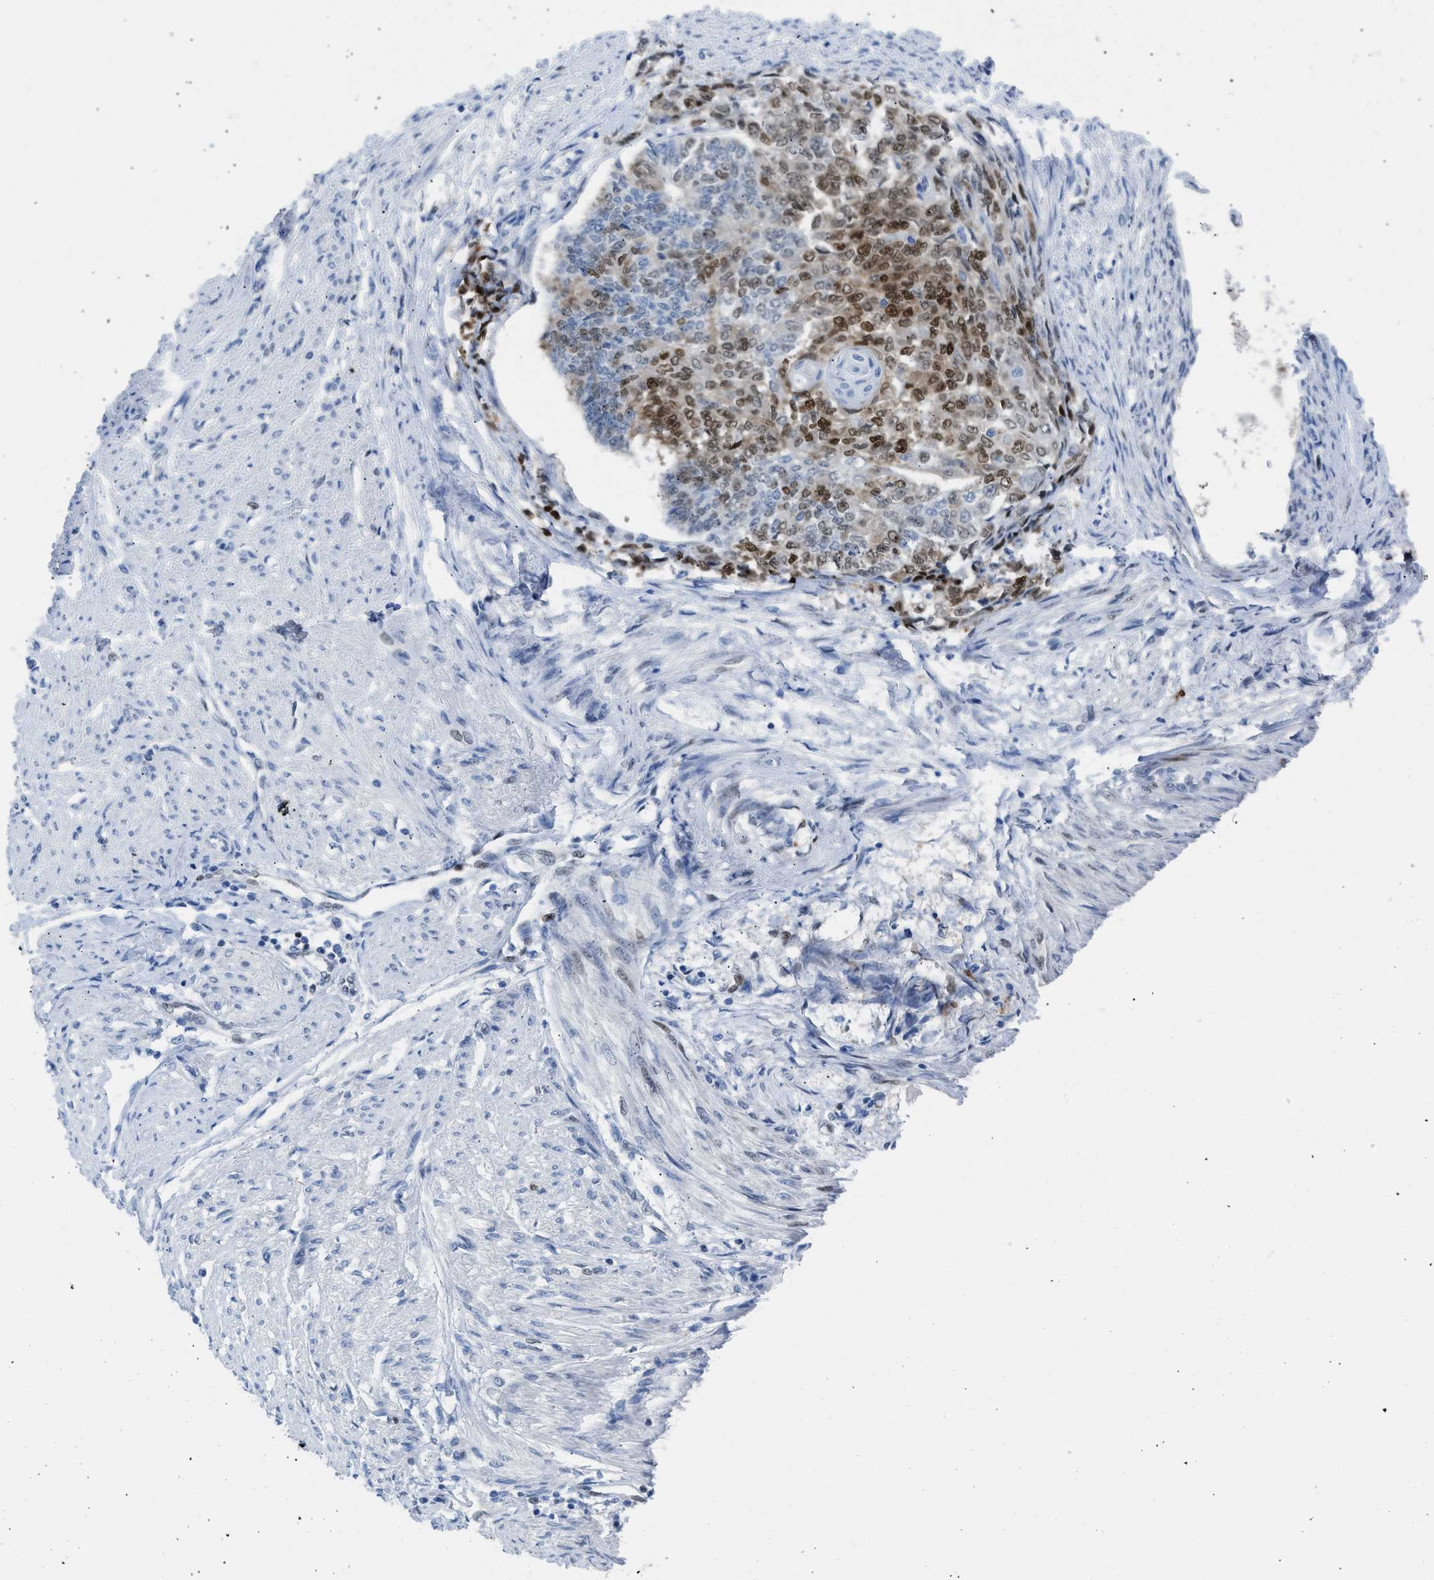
{"staining": {"intensity": "moderate", "quantity": "25%-75%", "location": "nuclear"}, "tissue": "endometrial cancer", "cell_type": "Tumor cells", "image_type": "cancer", "snomed": [{"axis": "morphology", "description": "Adenocarcinoma, NOS"}, {"axis": "topography", "description": "Endometrium"}], "caption": "Moderate nuclear staining for a protein is present in approximately 25%-75% of tumor cells of adenocarcinoma (endometrial) using immunohistochemistry.", "gene": "LEF1", "patient": {"sex": "female", "age": 32}}